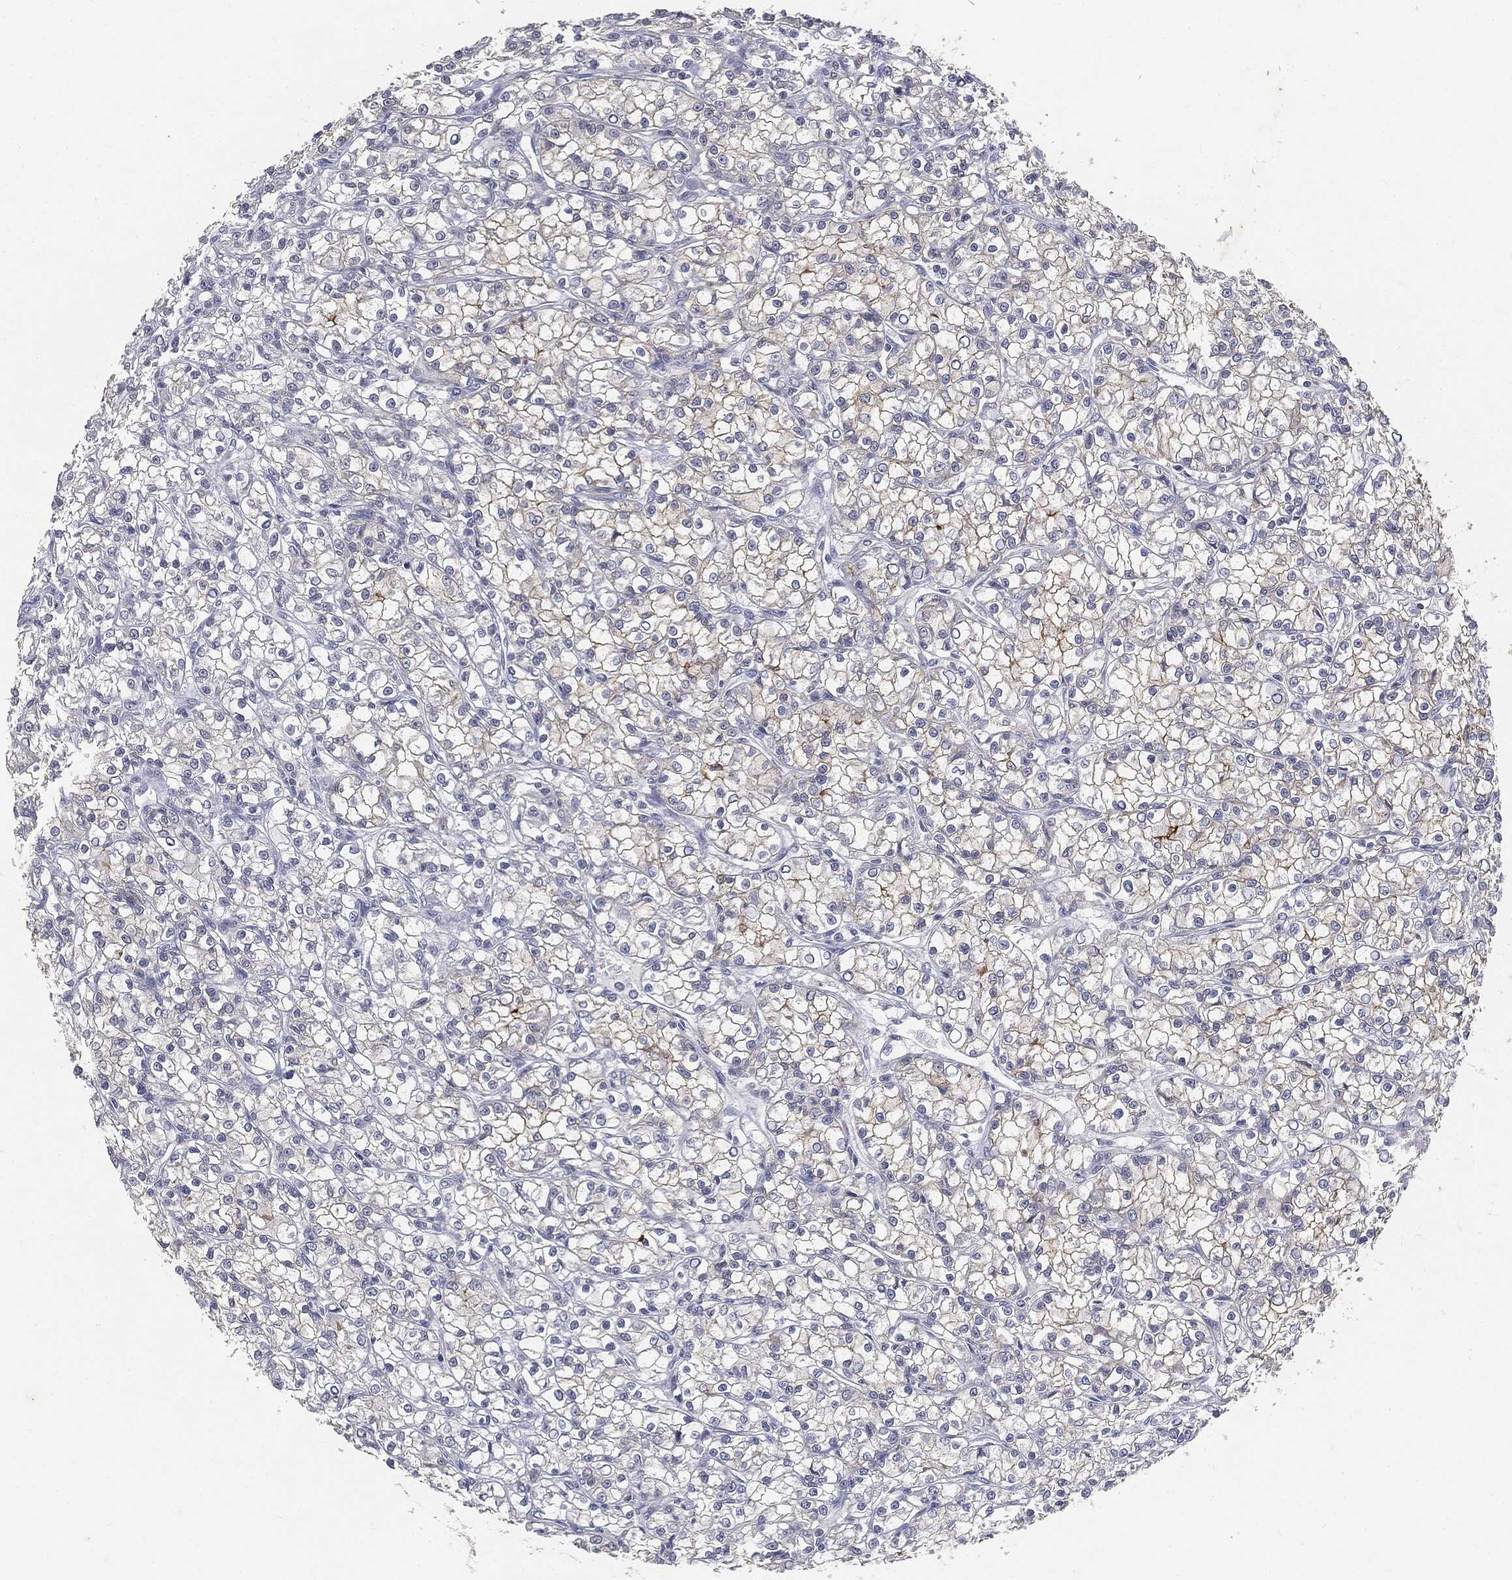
{"staining": {"intensity": "moderate", "quantity": "<25%", "location": "cytoplasmic/membranous"}, "tissue": "renal cancer", "cell_type": "Tumor cells", "image_type": "cancer", "snomed": [{"axis": "morphology", "description": "Adenocarcinoma, NOS"}, {"axis": "topography", "description": "Kidney"}], "caption": "Immunohistochemical staining of renal cancer (adenocarcinoma) reveals moderate cytoplasmic/membranous protein expression in approximately <25% of tumor cells.", "gene": "SLC2A2", "patient": {"sex": "female", "age": 59}}